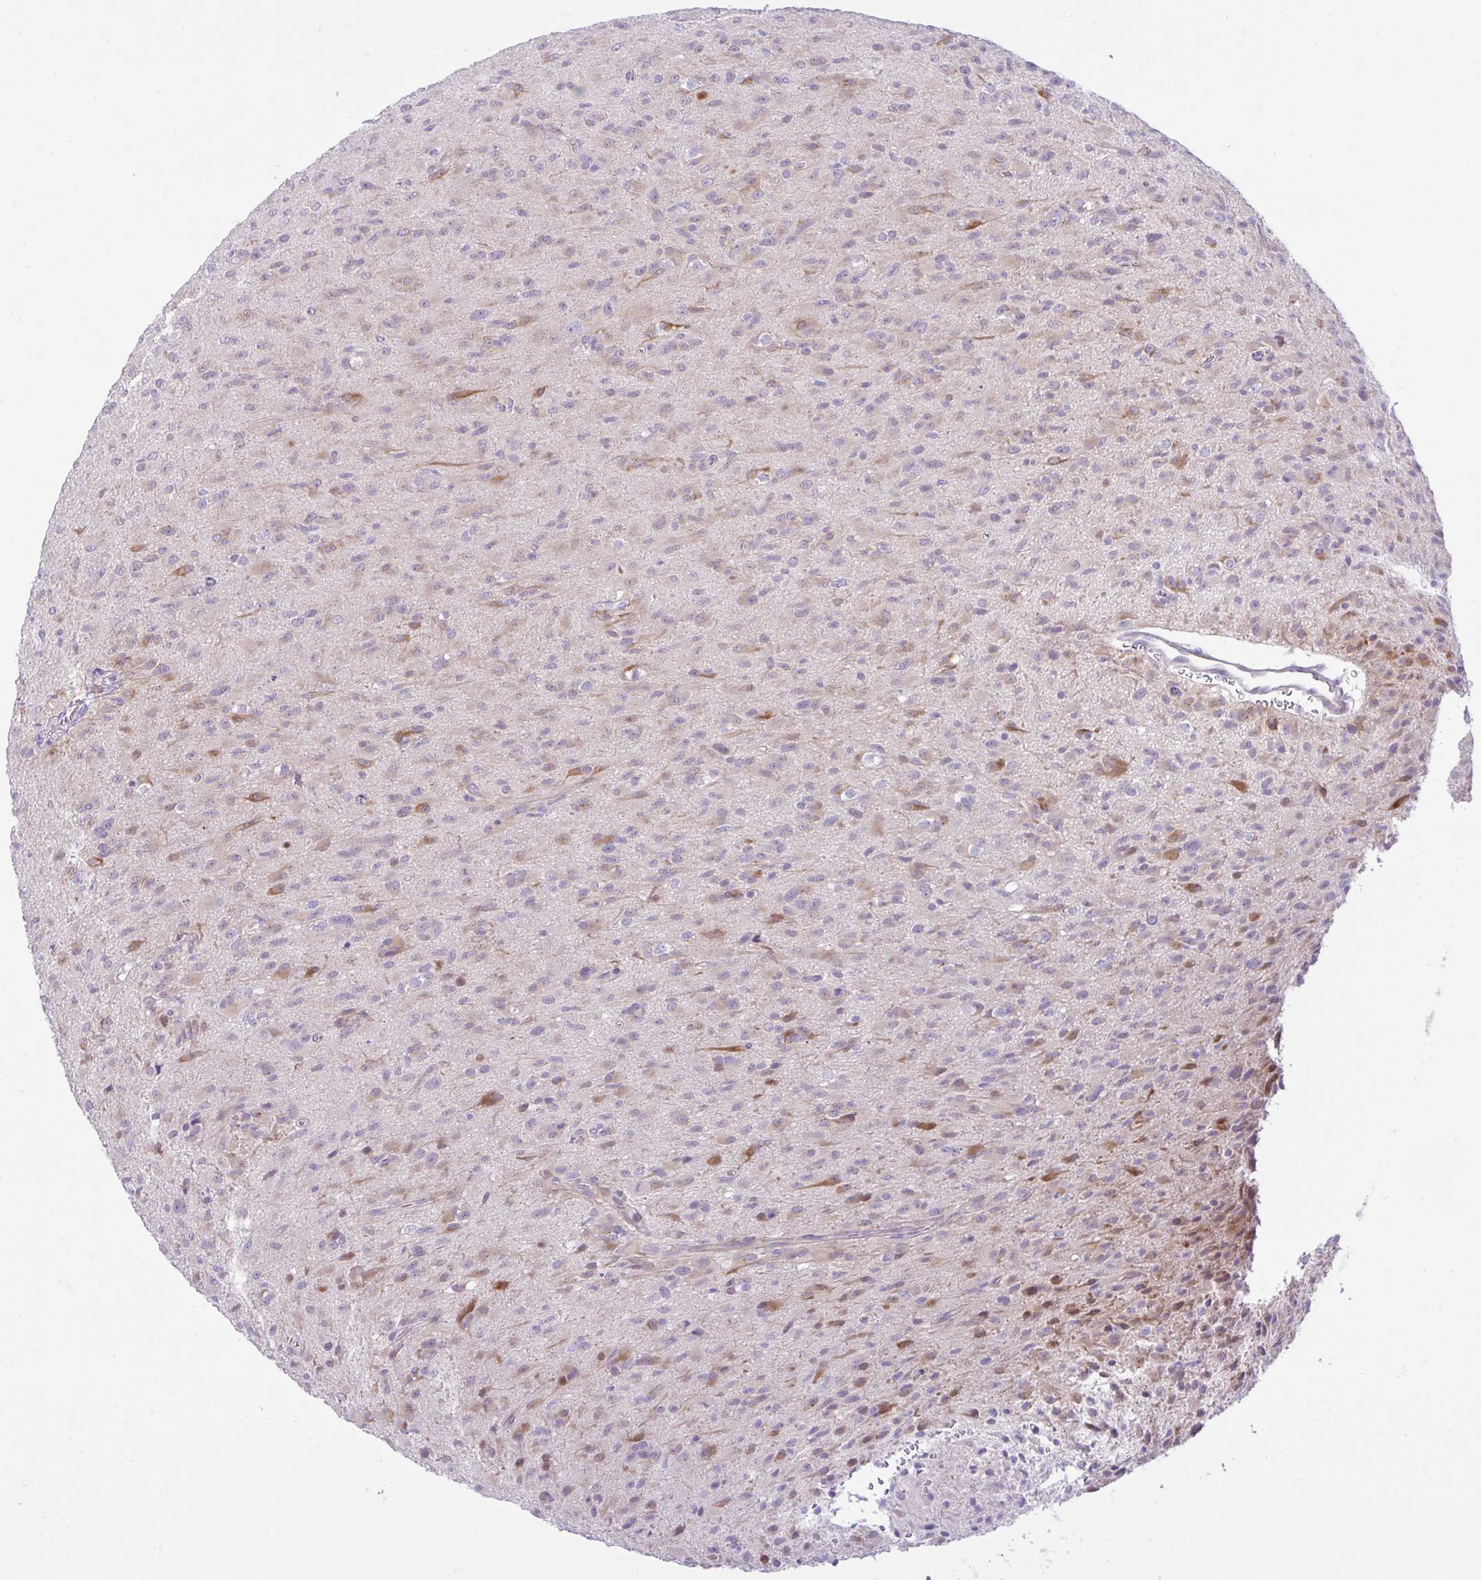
{"staining": {"intensity": "moderate", "quantity": "<25%", "location": "cytoplasmic/membranous"}, "tissue": "glioma", "cell_type": "Tumor cells", "image_type": "cancer", "snomed": [{"axis": "morphology", "description": "Glioma, malignant, Low grade"}, {"axis": "topography", "description": "Brain"}], "caption": "Glioma stained for a protein exhibits moderate cytoplasmic/membranous positivity in tumor cells. The staining was performed using DAB (3,3'-diaminobenzidine), with brown indicating positive protein expression. Nuclei are stained blue with hematoxylin.", "gene": "ZNF101", "patient": {"sex": "male", "age": 65}}